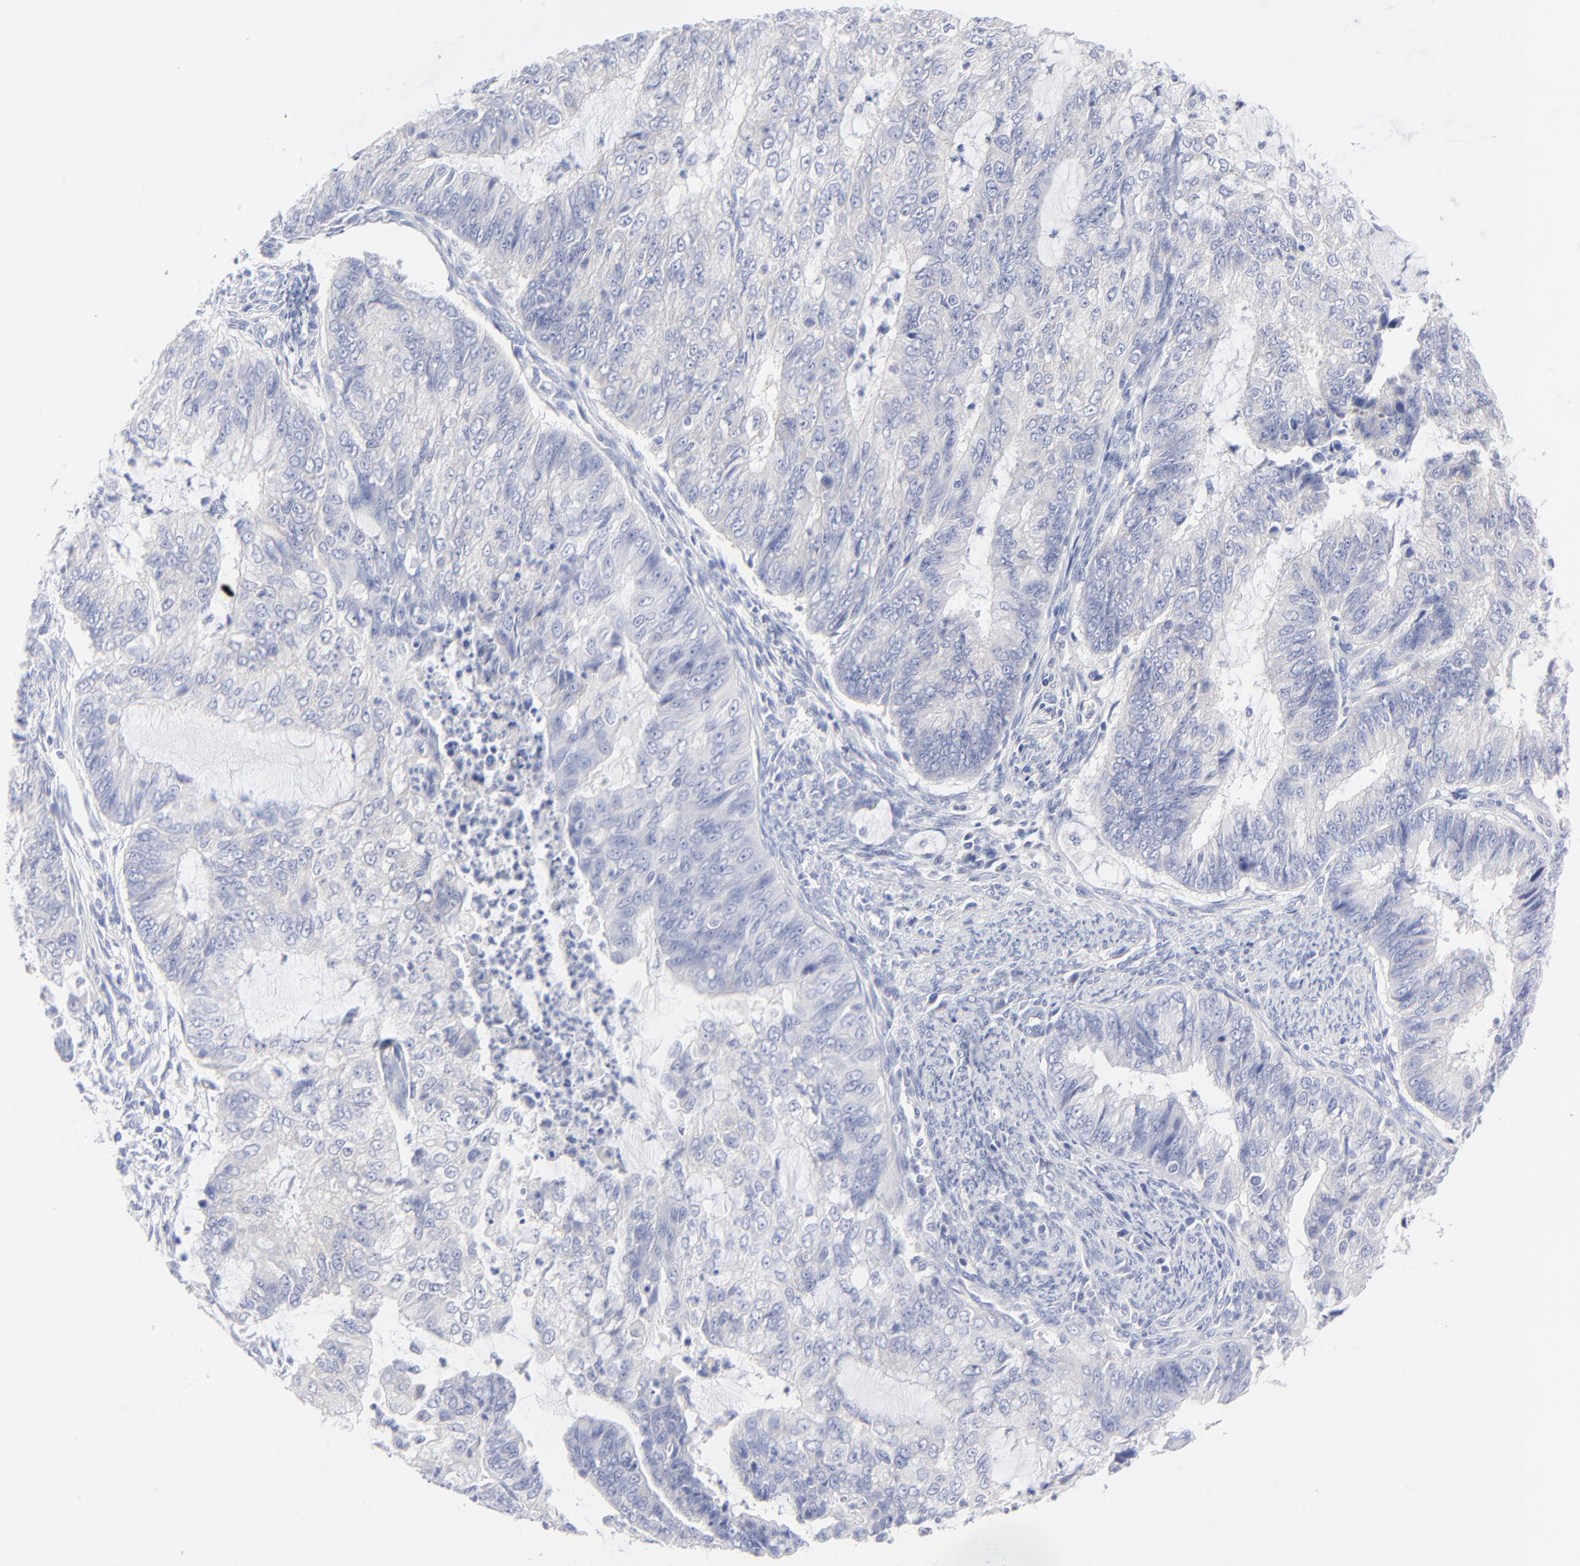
{"staining": {"intensity": "negative", "quantity": "none", "location": "none"}, "tissue": "endometrial cancer", "cell_type": "Tumor cells", "image_type": "cancer", "snomed": [{"axis": "morphology", "description": "Adenocarcinoma, NOS"}, {"axis": "topography", "description": "Endometrium"}], "caption": "A high-resolution histopathology image shows immunohistochemistry staining of endometrial cancer (adenocarcinoma), which demonstrates no significant staining in tumor cells.", "gene": "PSD3", "patient": {"sex": "female", "age": 75}}